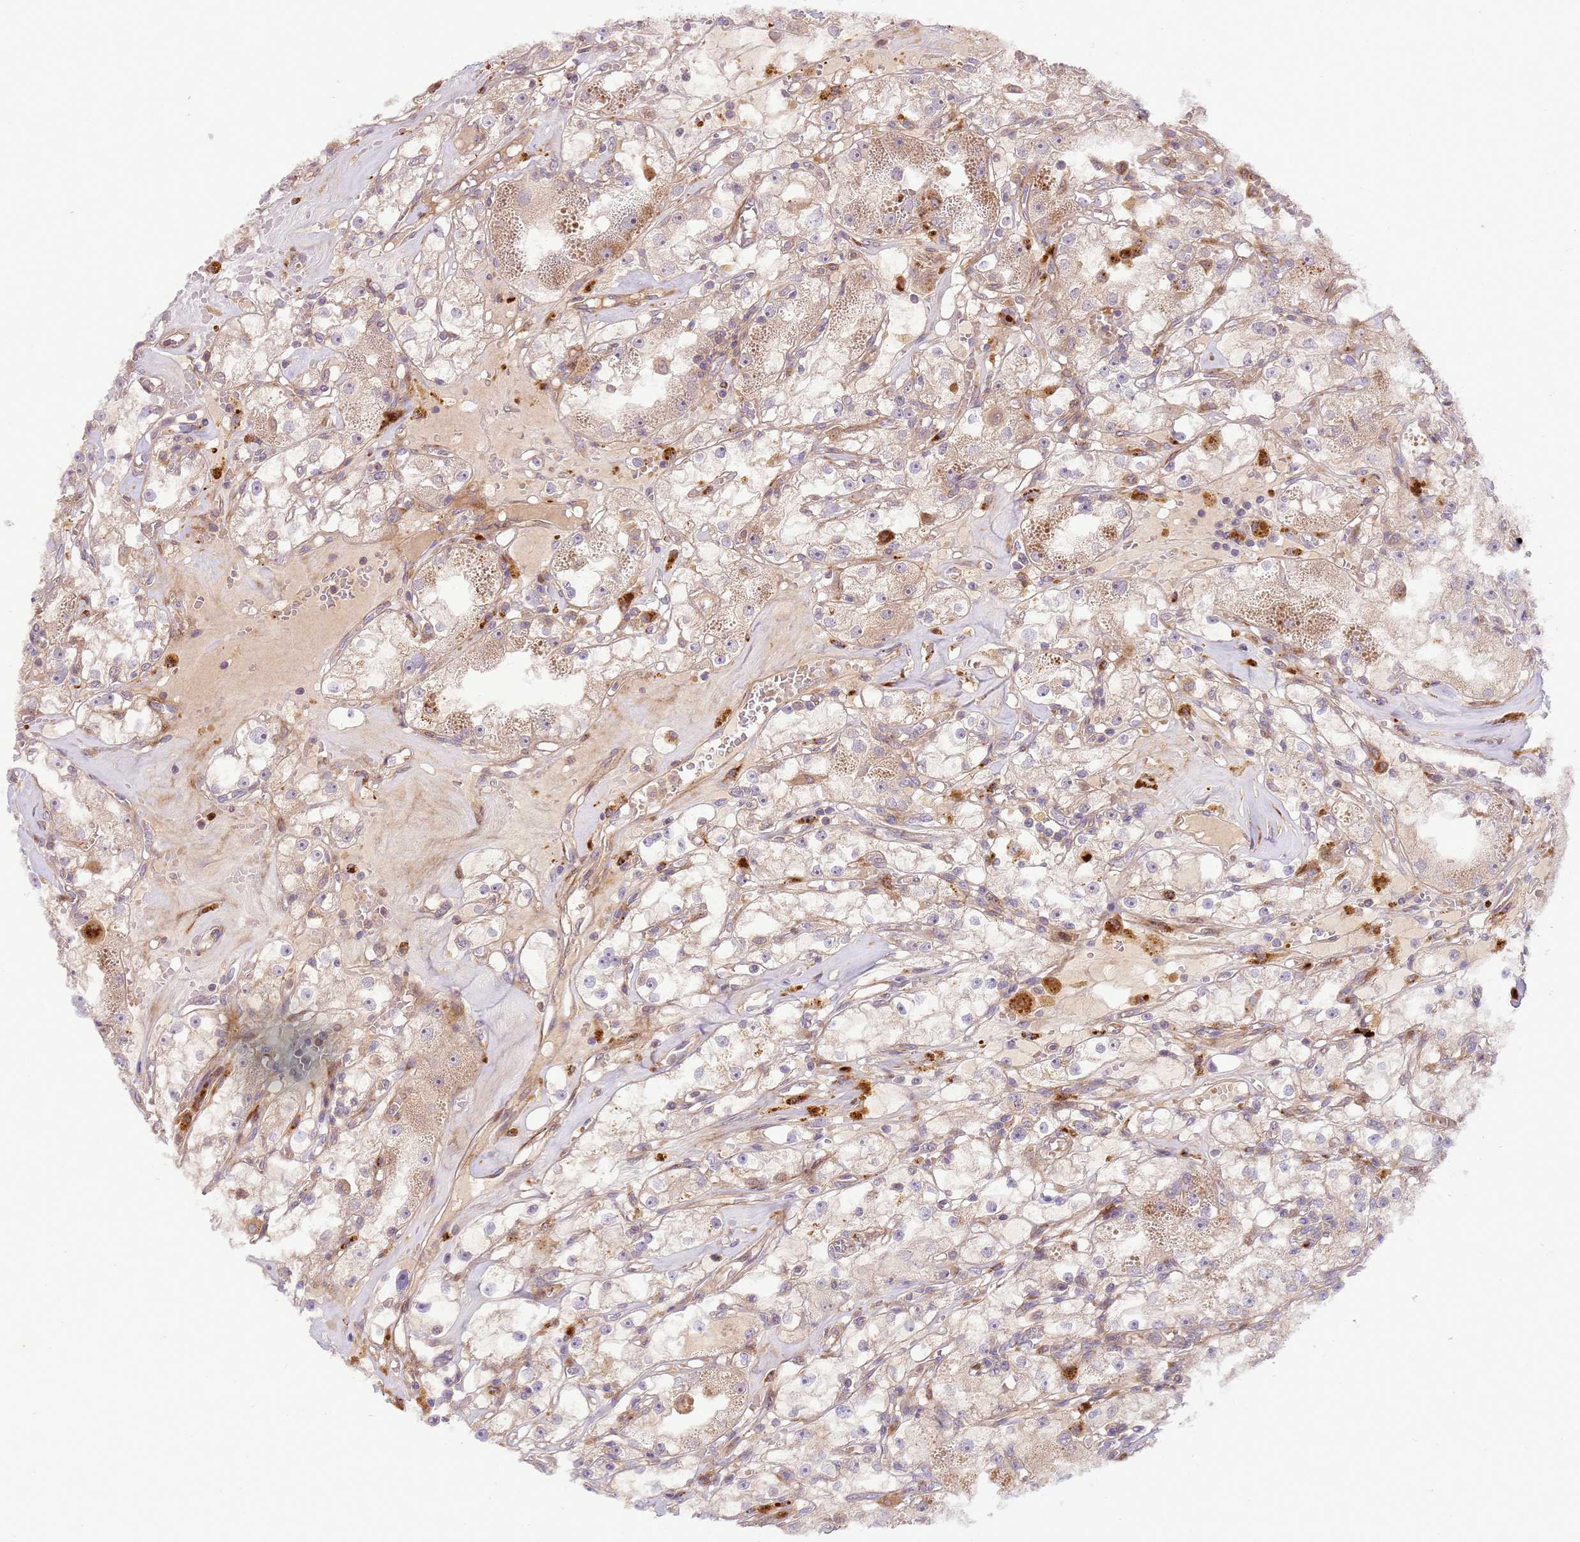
{"staining": {"intensity": "negative", "quantity": "none", "location": "none"}, "tissue": "renal cancer", "cell_type": "Tumor cells", "image_type": "cancer", "snomed": [{"axis": "morphology", "description": "Adenocarcinoma, NOS"}, {"axis": "topography", "description": "Kidney"}], "caption": "DAB (3,3'-diaminobenzidine) immunohistochemical staining of renal adenocarcinoma shows no significant positivity in tumor cells.", "gene": "ZNF624", "patient": {"sex": "male", "age": 56}}